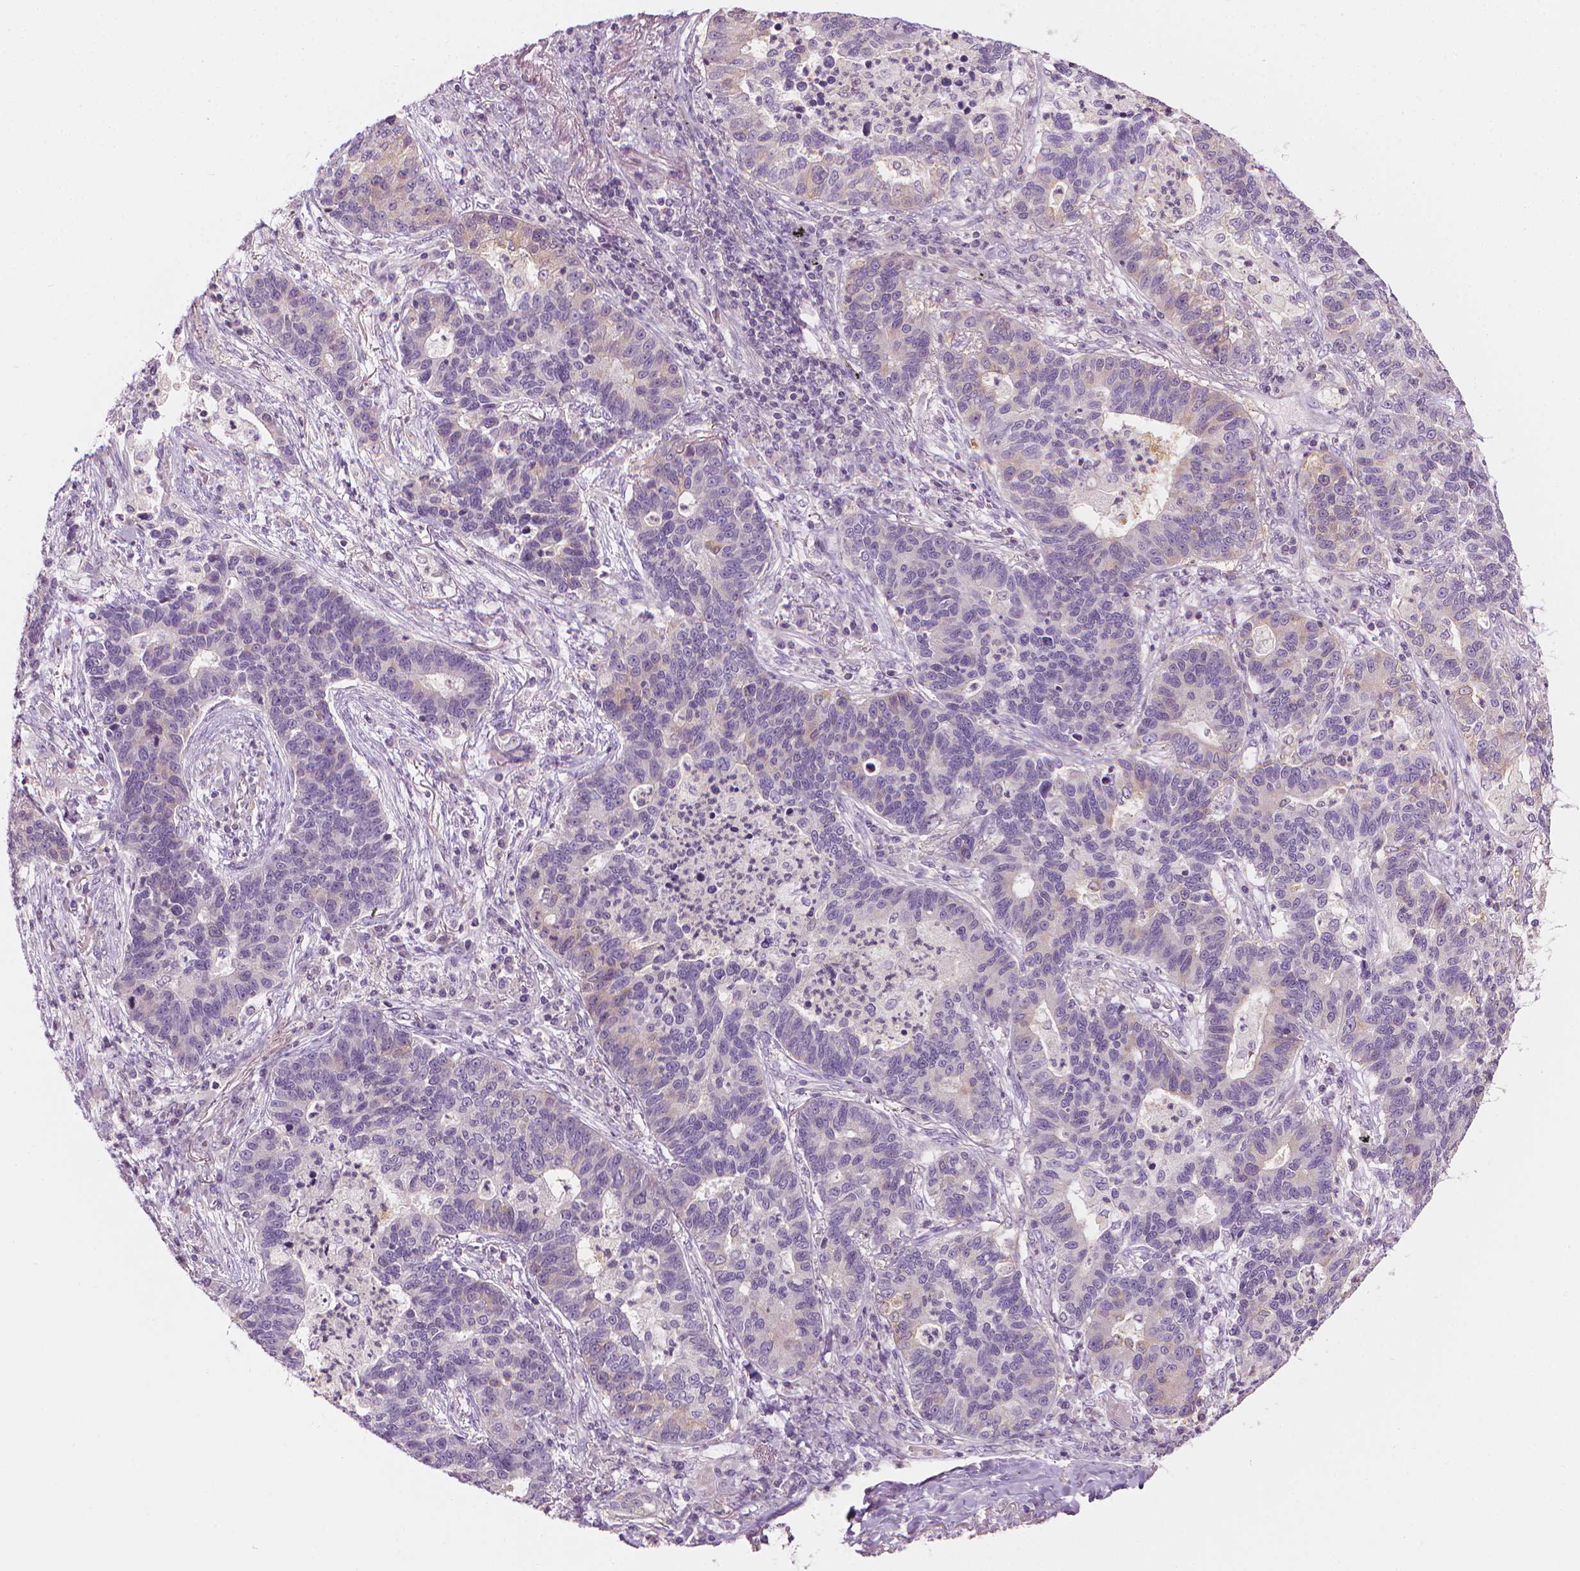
{"staining": {"intensity": "negative", "quantity": "none", "location": "none"}, "tissue": "lung cancer", "cell_type": "Tumor cells", "image_type": "cancer", "snomed": [{"axis": "morphology", "description": "Adenocarcinoma, NOS"}, {"axis": "topography", "description": "Lung"}], "caption": "This micrograph is of lung cancer stained with immunohistochemistry to label a protein in brown with the nuclei are counter-stained blue. There is no staining in tumor cells.", "gene": "SHMT1", "patient": {"sex": "female", "age": 57}}